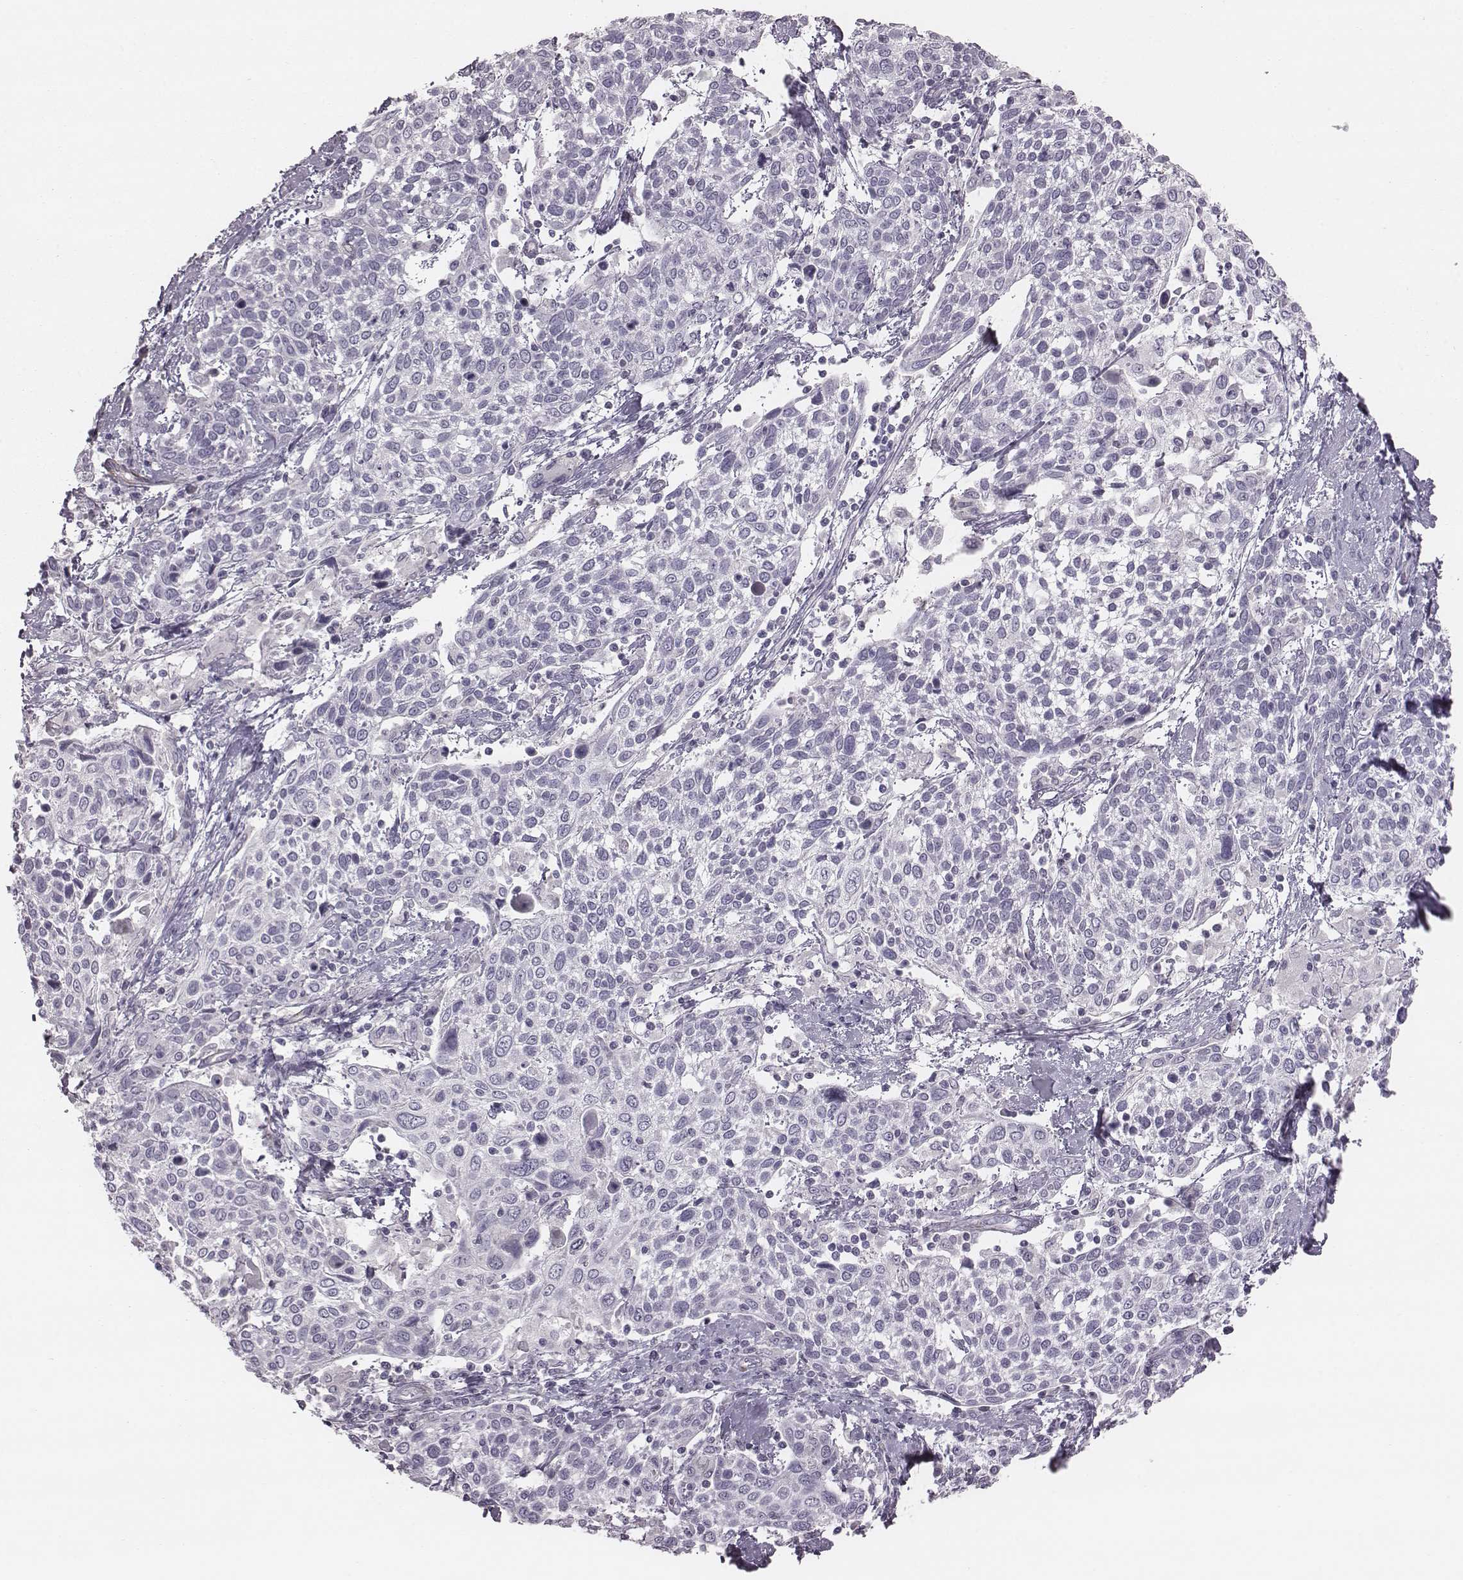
{"staining": {"intensity": "negative", "quantity": "none", "location": "none"}, "tissue": "cervical cancer", "cell_type": "Tumor cells", "image_type": "cancer", "snomed": [{"axis": "morphology", "description": "Squamous cell carcinoma, NOS"}, {"axis": "topography", "description": "Cervix"}], "caption": "A photomicrograph of human cervical cancer (squamous cell carcinoma) is negative for staining in tumor cells.", "gene": "PDE8B", "patient": {"sex": "female", "age": 61}}